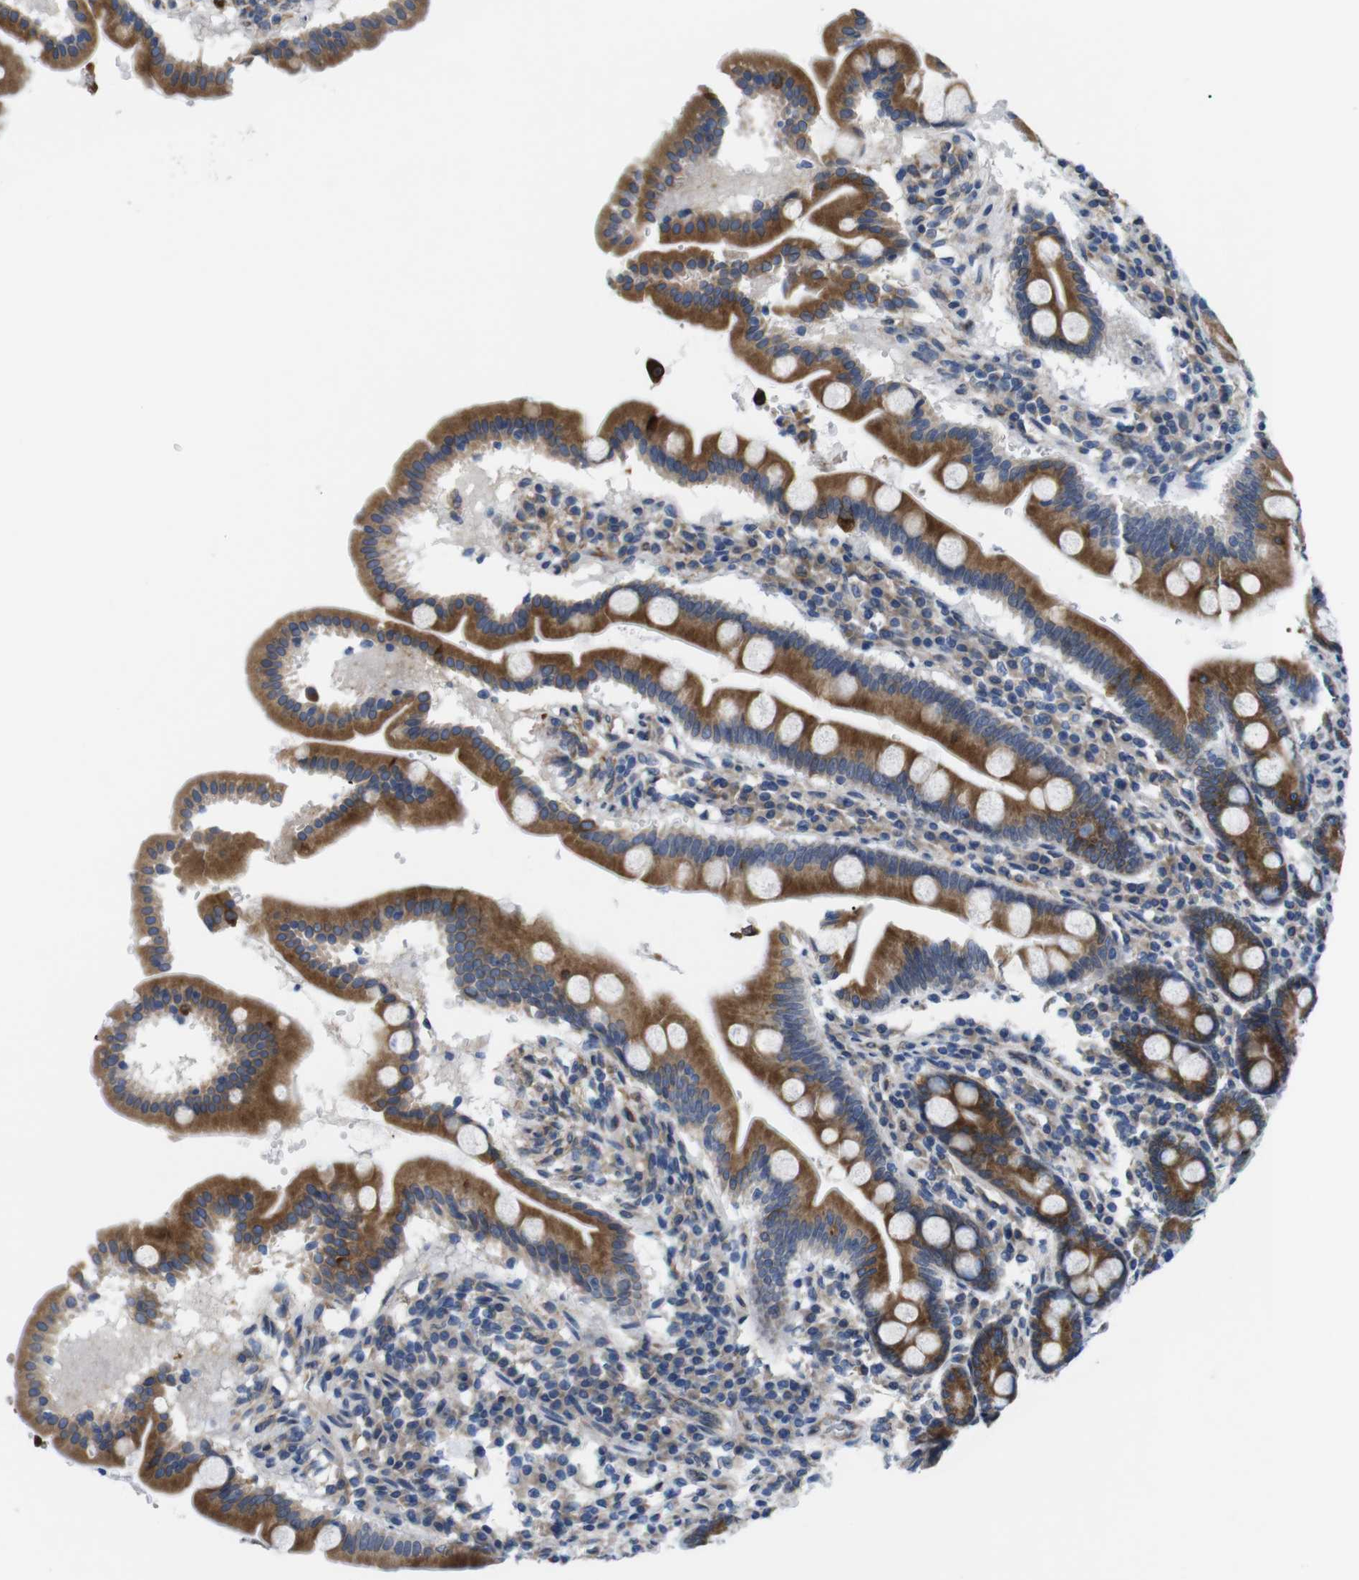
{"staining": {"intensity": "strong", "quantity": ">75%", "location": "cytoplasmic/membranous"}, "tissue": "duodenum", "cell_type": "Glandular cells", "image_type": "normal", "snomed": [{"axis": "morphology", "description": "Normal tissue, NOS"}, {"axis": "topography", "description": "Duodenum"}], "caption": "Strong cytoplasmic/membranous staining for a protein is seen in approximately >75% of glandular cells of normal duodenum using immunohistochemistry.", "gene": "HACD3", "patient": {"sex": "male", "age": 50}}